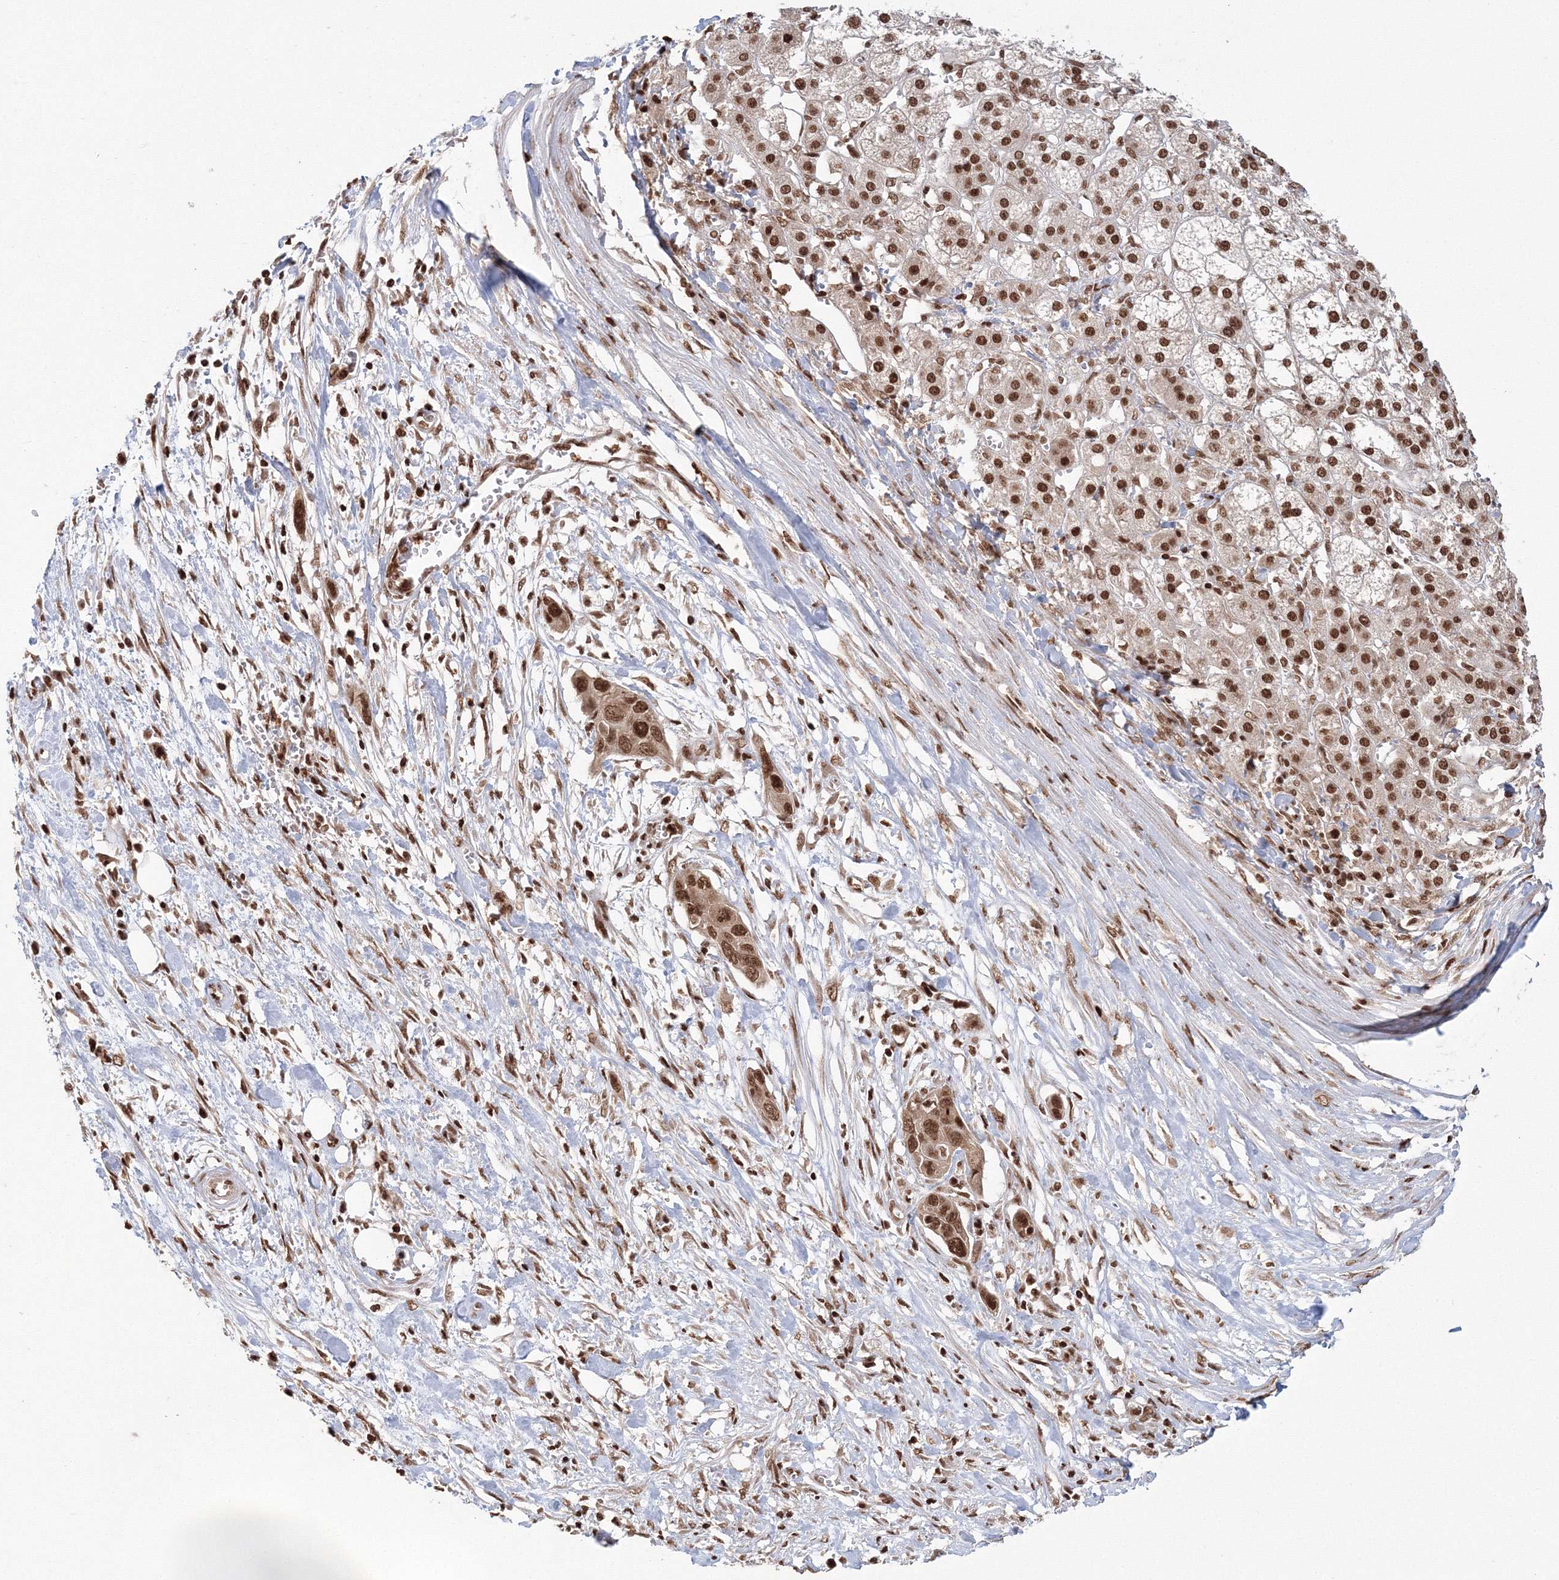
{"staining": {"intensity": "strong", "quantity": ">75%", "location": "nuclear"}, "tissue": "pancreatic cancer", "cell_type": "Tumor cells", "image_type": "cancer", "snomed": [{"axis": "morphology", "description": "Adenocarcinoma, NOS"}, {"axis": "topography", "description": "Pancreas"}], "caption": "There is high levels of strong nuclear positivity in tumor cells of adenocarcinoma (pancreatic), as demonstrated by immunohistochemical staining (brown color).", "gene": "KIF20A", "patient": {"sex": "female", "age": 60}}